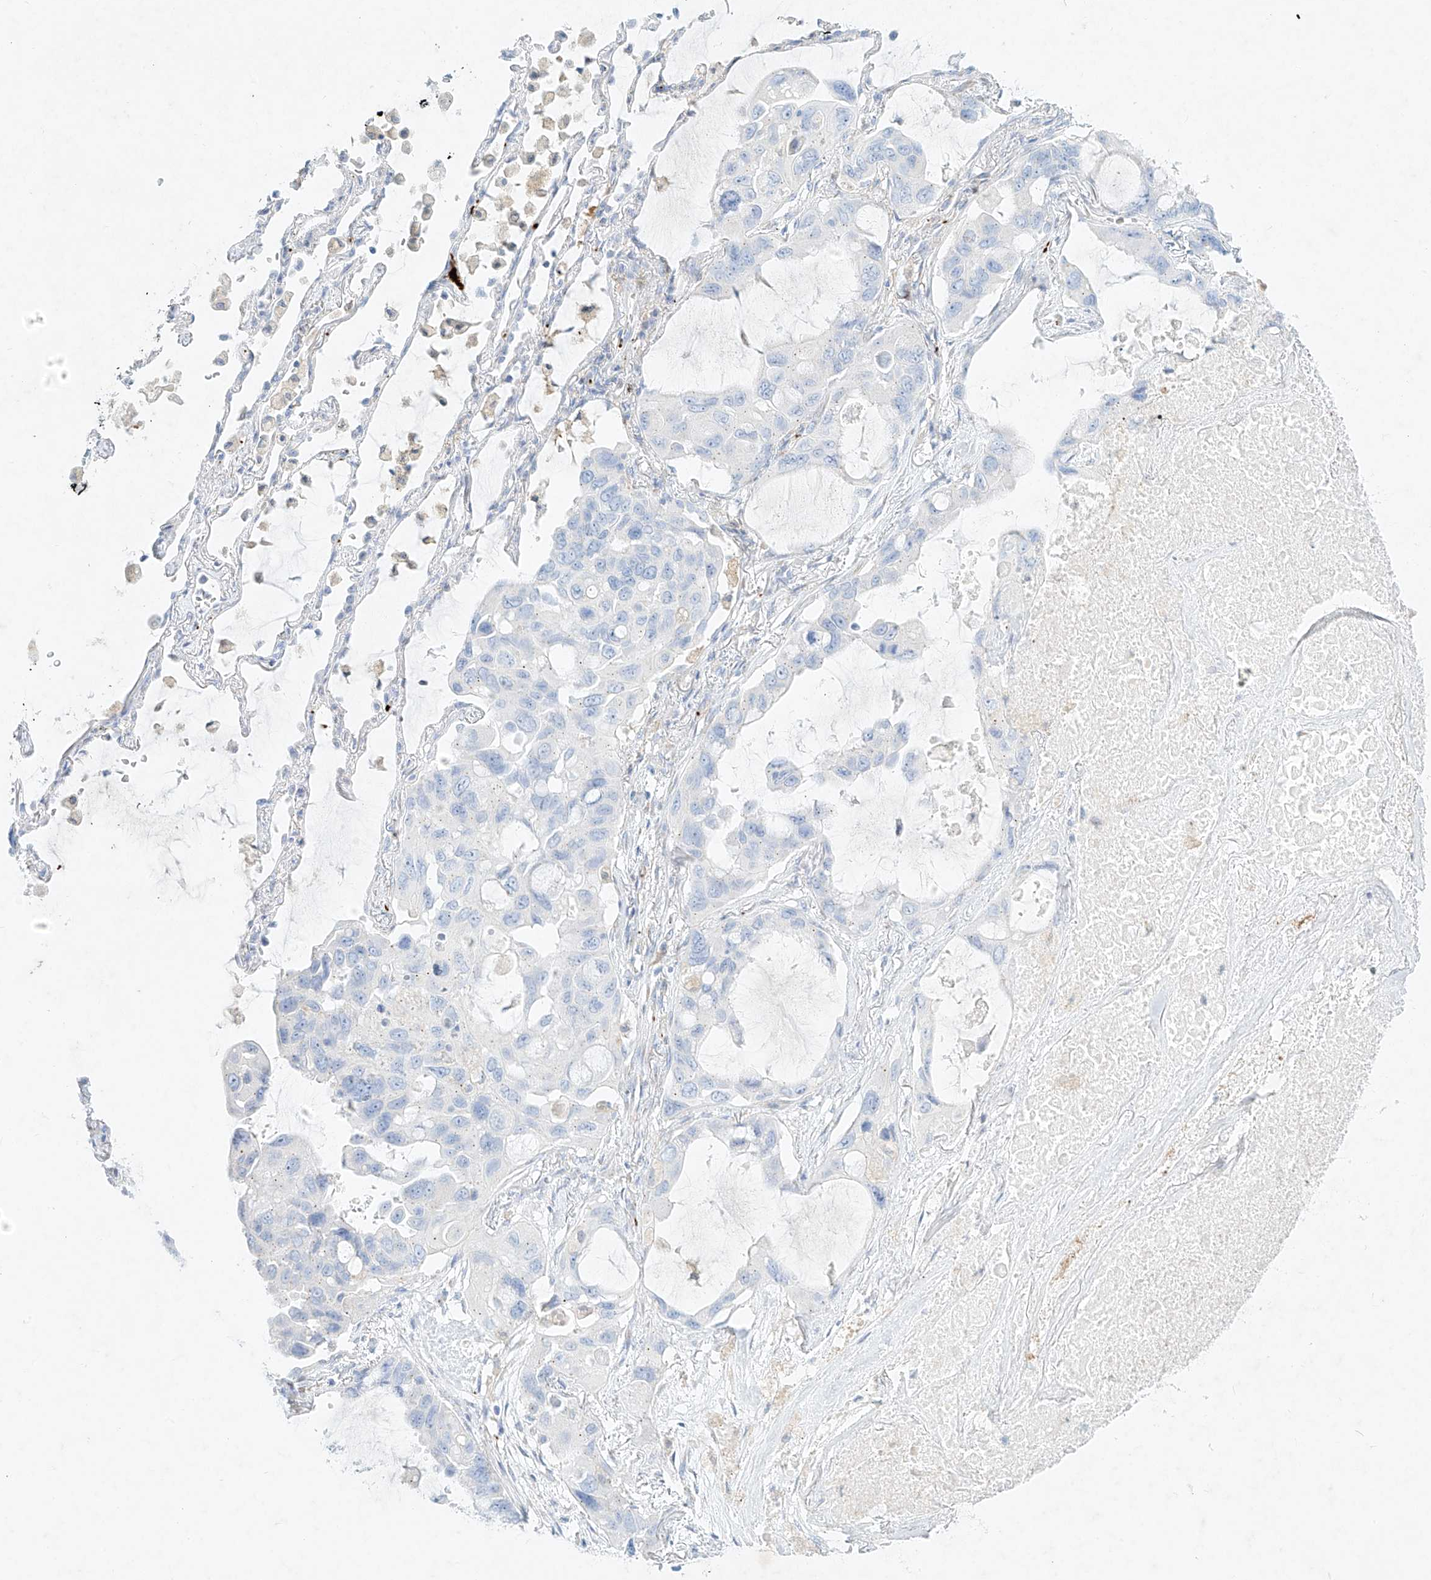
{"staining": {"intensity": "negative", "quantity": "none", "location": "none"}, "tissue": "lung cancer", "cell_type": "Tumor cells", "image_type": "cancer", "snomed": [{"axis": "morphology", "description": "Squamous cell carcinoma, NOS"}, {"axis": "topography", "description": "Lung"}], "caption": "There is no significant positivity in tumor cells of lung cancer (squamous cell carcinoma).", "gene": "PLEK", "patient": {"sex": "female", "age": 73}}